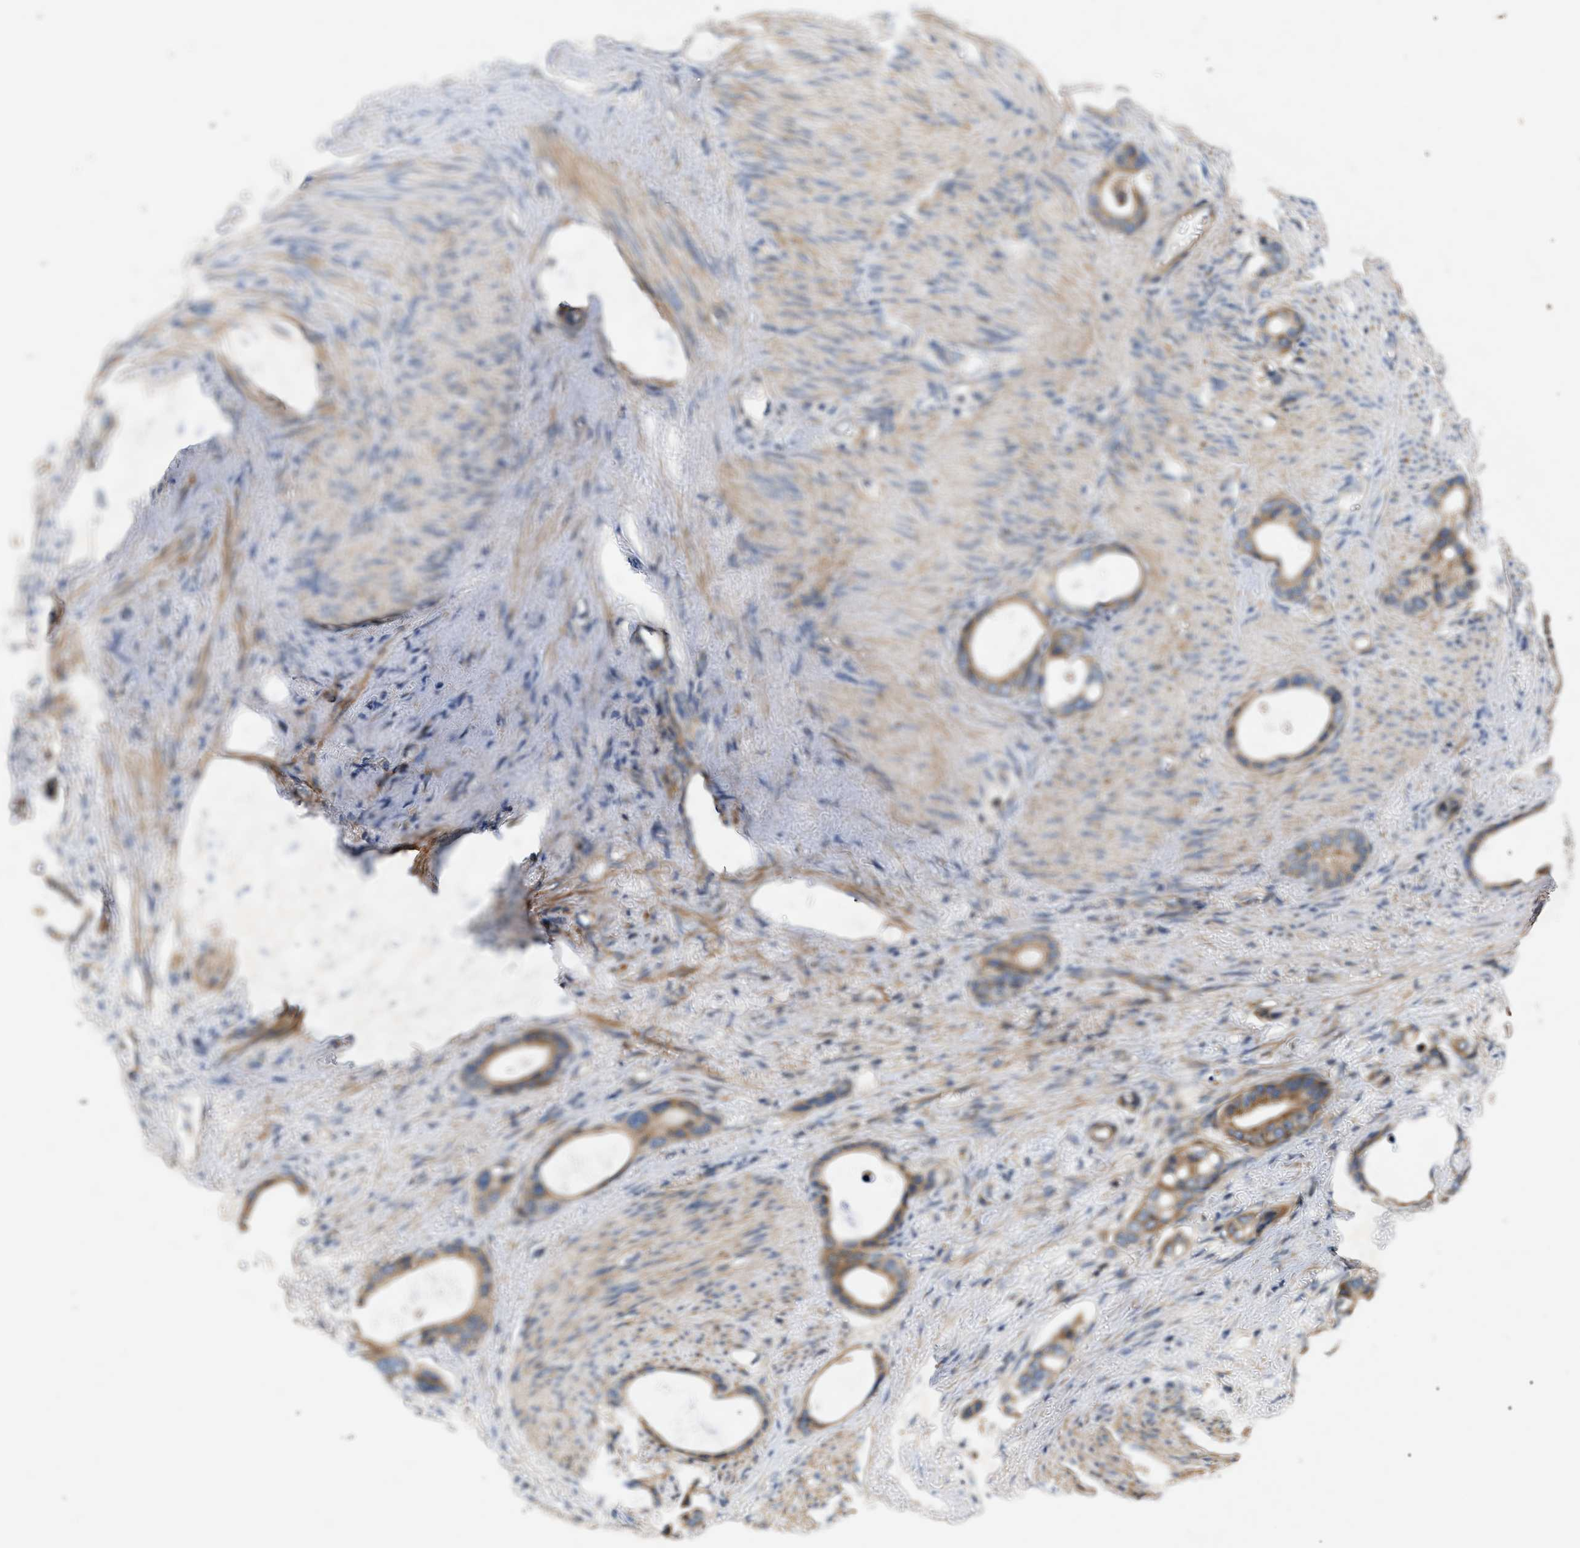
{"staining": {"intensity": "moderate", "quantity": ">75%", "location": "cytoplasmic/membranous"}, "tissue": "stomach cancer", "cell_type": "Tumor cells", "image_type": "cancer", "snomed": [{"axis": "morphology", "description": "Adenocarcinoma, NOS"}, {"axis": "topography", "description": "Stomach"}], "caption": "About >75% of tumor cells in stomach cancer (adenocarcinoma) display moderate cytoplasmic/membranous protein positivity as visualized by brown immunohistochemical staining.", "gene": "PPM1B", "patient": {"sex": "female", "age": 75}}